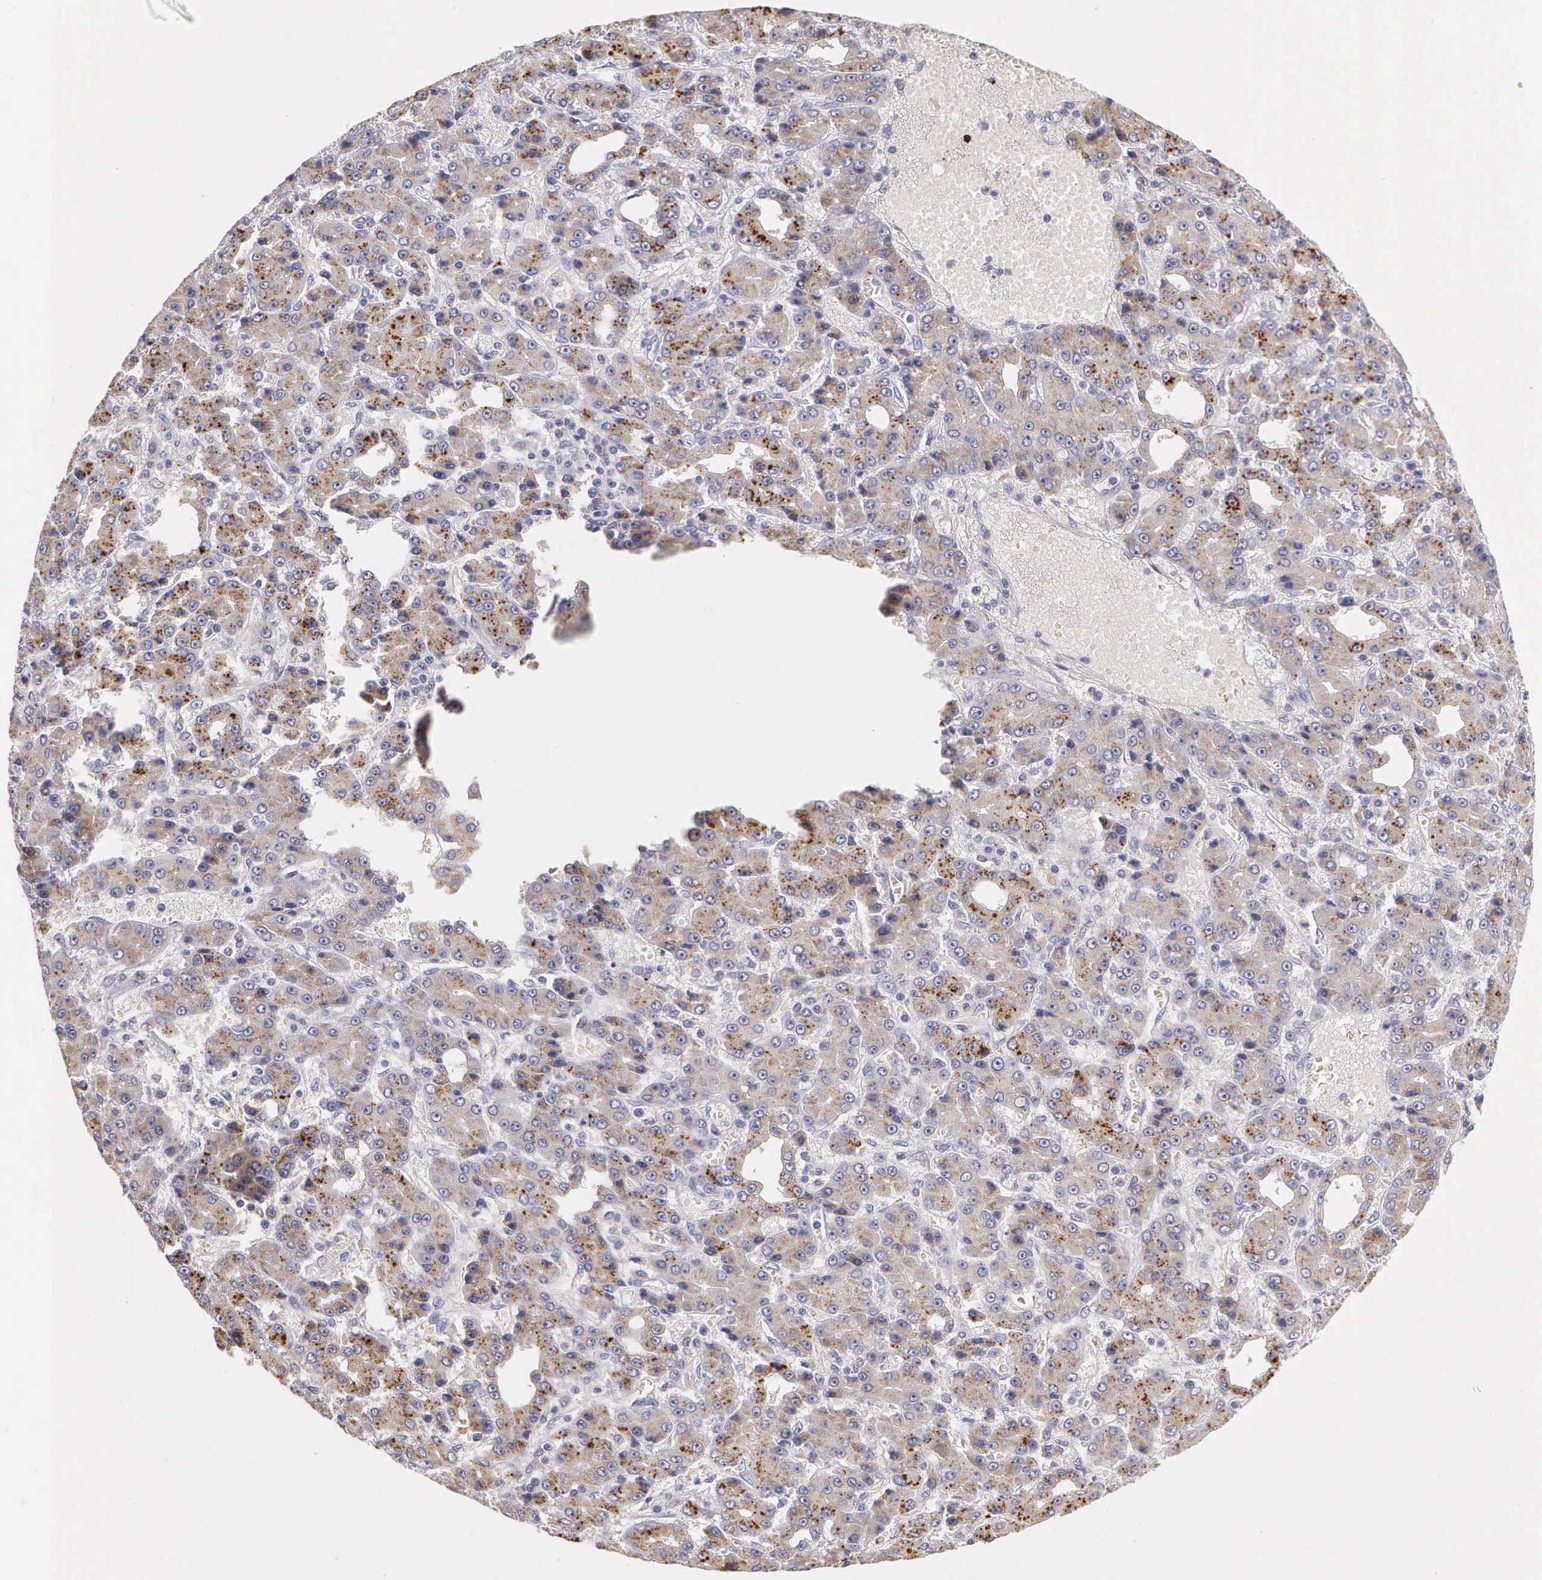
{"staining": {"intensity": "moderate", "quantity": ">75%", "location": "cytoplasmic/membranous"}, "tissue": "liver cancer", "cell_type": "Tumor cells", "image_type": "cancer", "snomed": [{"axis": "morphology", "description": "Carcinoma, Hepatocellular, NOS"}, {"axis": "topography", "description": "Liver"}], "caption": "Protein staining of liver cancer (hepatocellular carcinoma) tissue displays moderate cytoplasmic/membranous expression in approximately >75% of tumor cells.", "gene": "ESR1", "patient": {"sex": "male", "age": 69}}